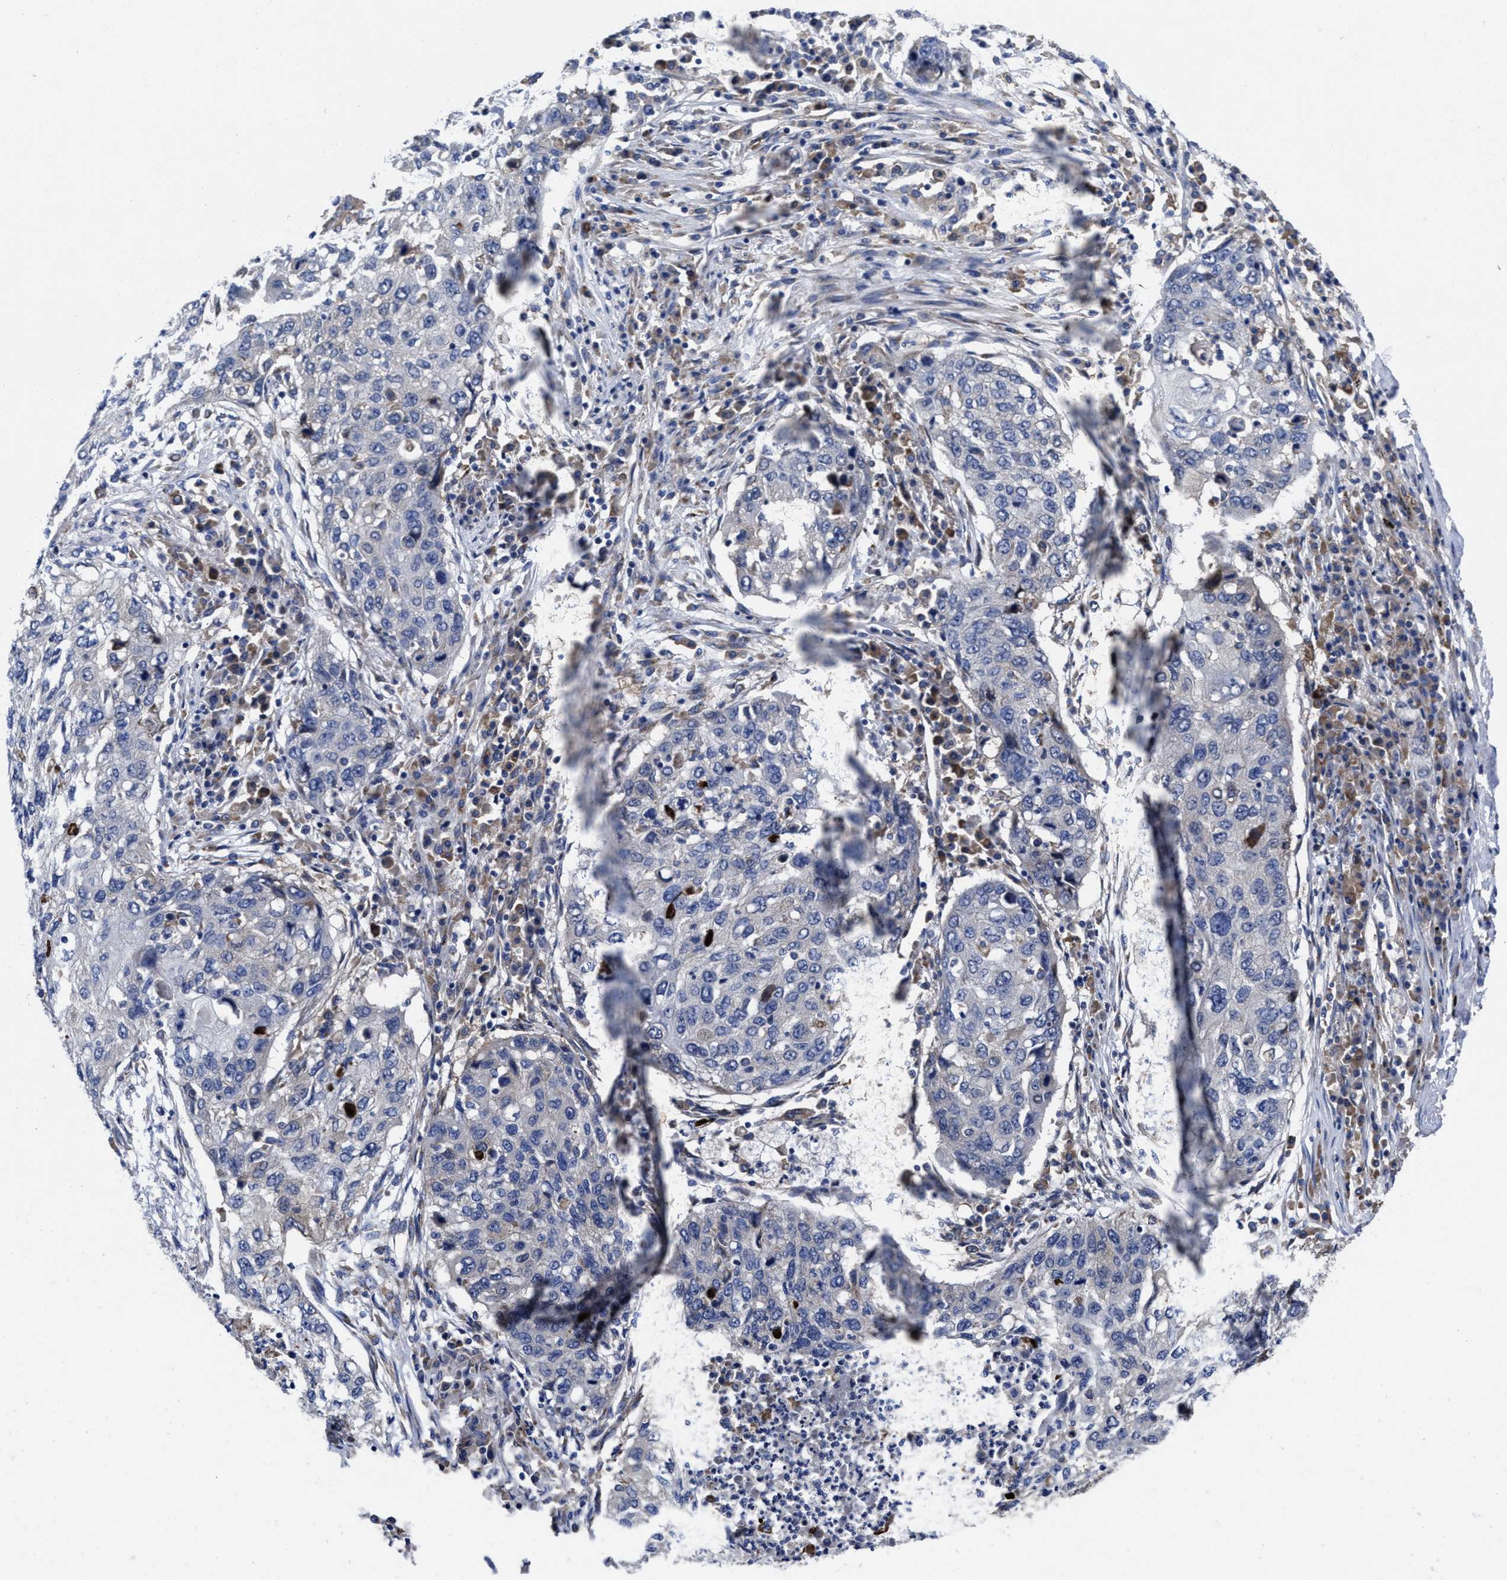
{"staining": {"intensity": "negative", "quantity": "none", "location": "none"}, "tissue": "lung cancer", "cell_type": "Tumor cells", "image_type": "cancer", "snomed": [{"axis": "morphology", "description": "Squamous cell carcinoma, NOS"}, {"axis": "topography", "description": "Lung"}], "caption": "Tumor cells are negative for brown protein staining in lung squamous cell carcinoma. The staining is performed using DAB brown chromogen with nuclei counter-stained in using hematoxylin.", "gene": "TXNDC17", "patient": {"sex": "female", "age": 63}}